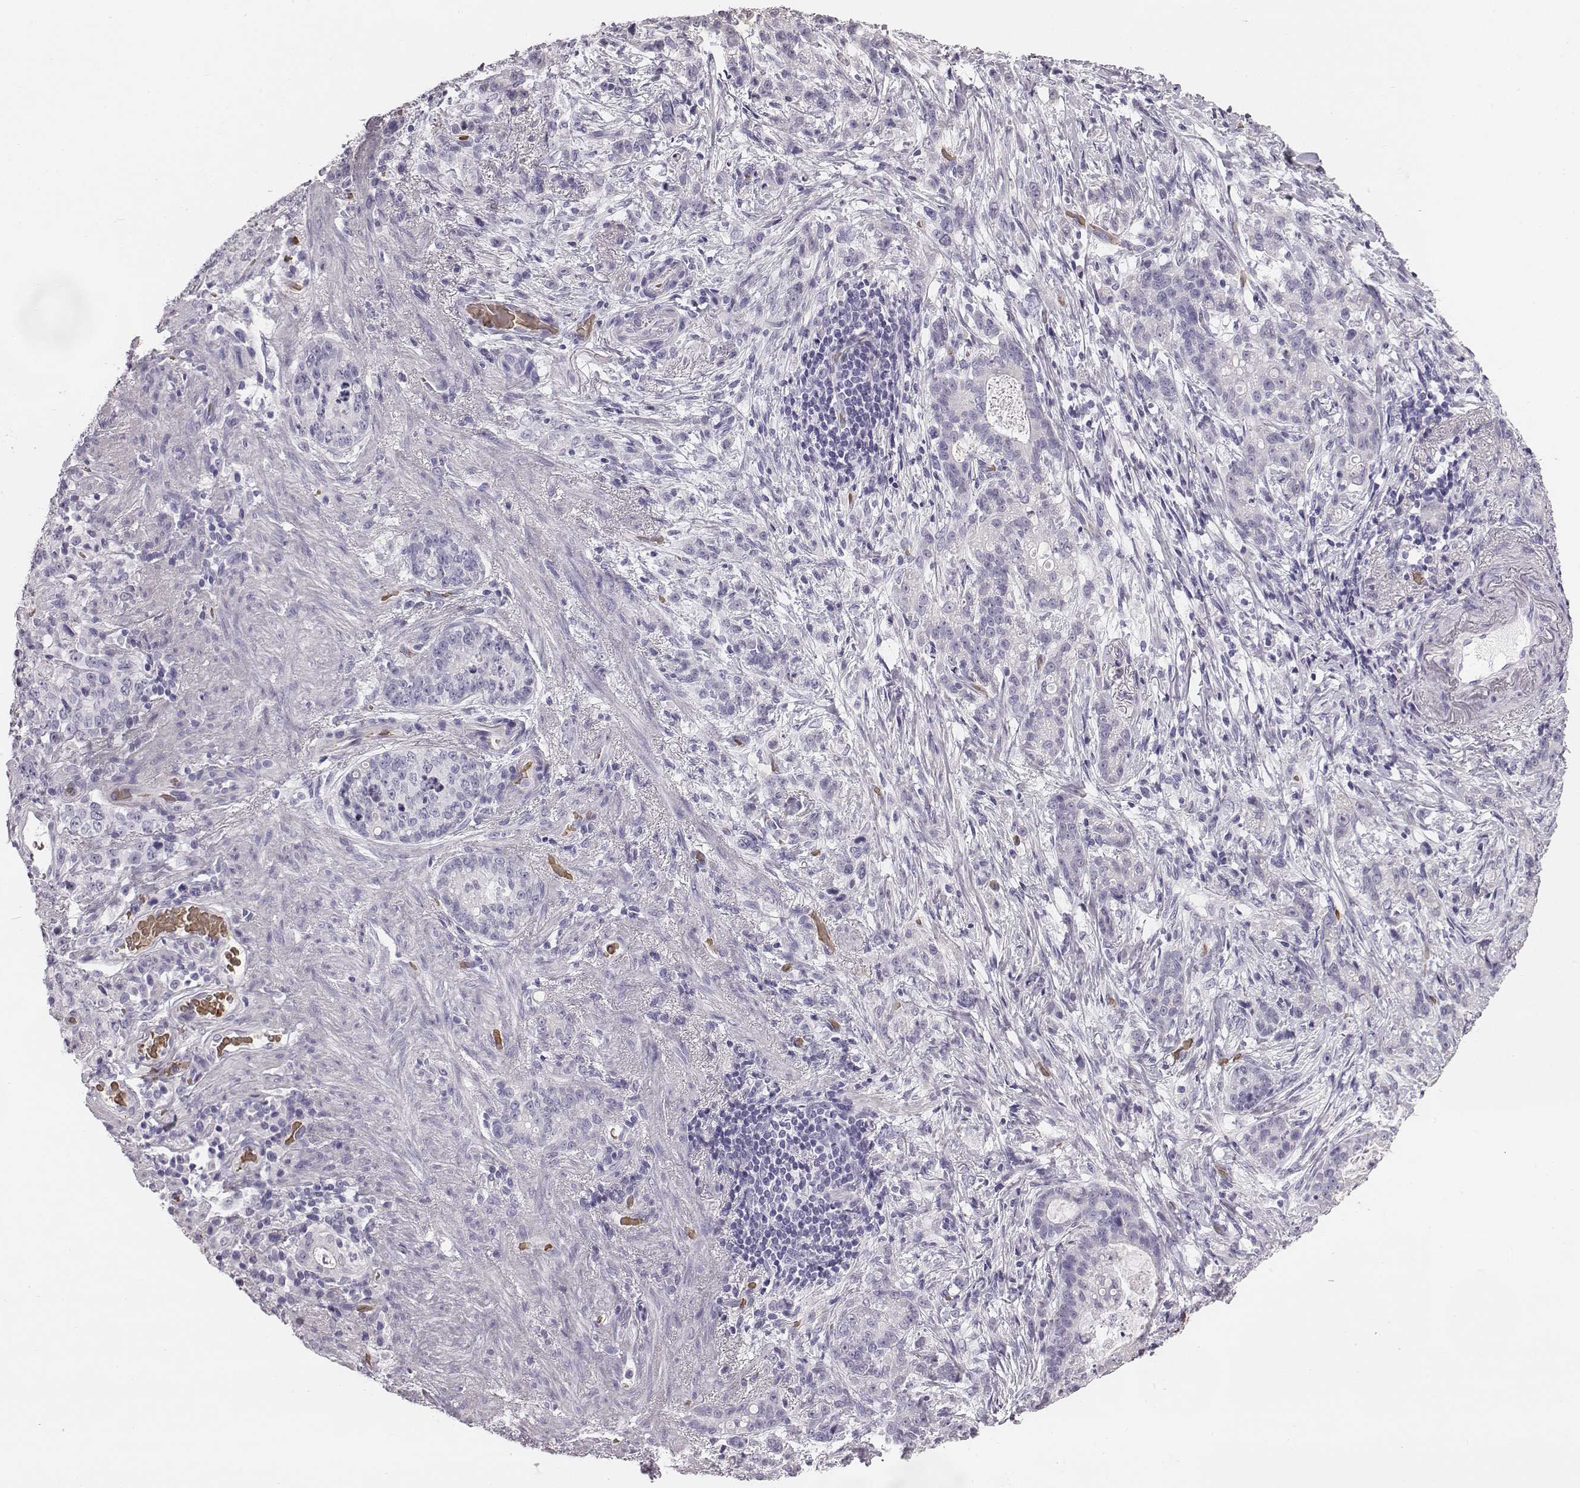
{"staining": {"intensity": "negative", "quantity": "none", "location": "none"}, "tissue": "stomach cancer", "cell_type": "Tumor cells", "image_type": "cancer", "snomed": [{"axis": "morphology", "description": "Adenocarcinoma, NOS"}, {"axis": "topography", "description": "Stomach, lower"}], "caption": "This is a histopathology image of immunohistochemistry (IHC) staining of stomach cancer, which shows no staining in tumor cells.", "gene": "HBZ", "patient": {"sex": "male", "age": 88}}